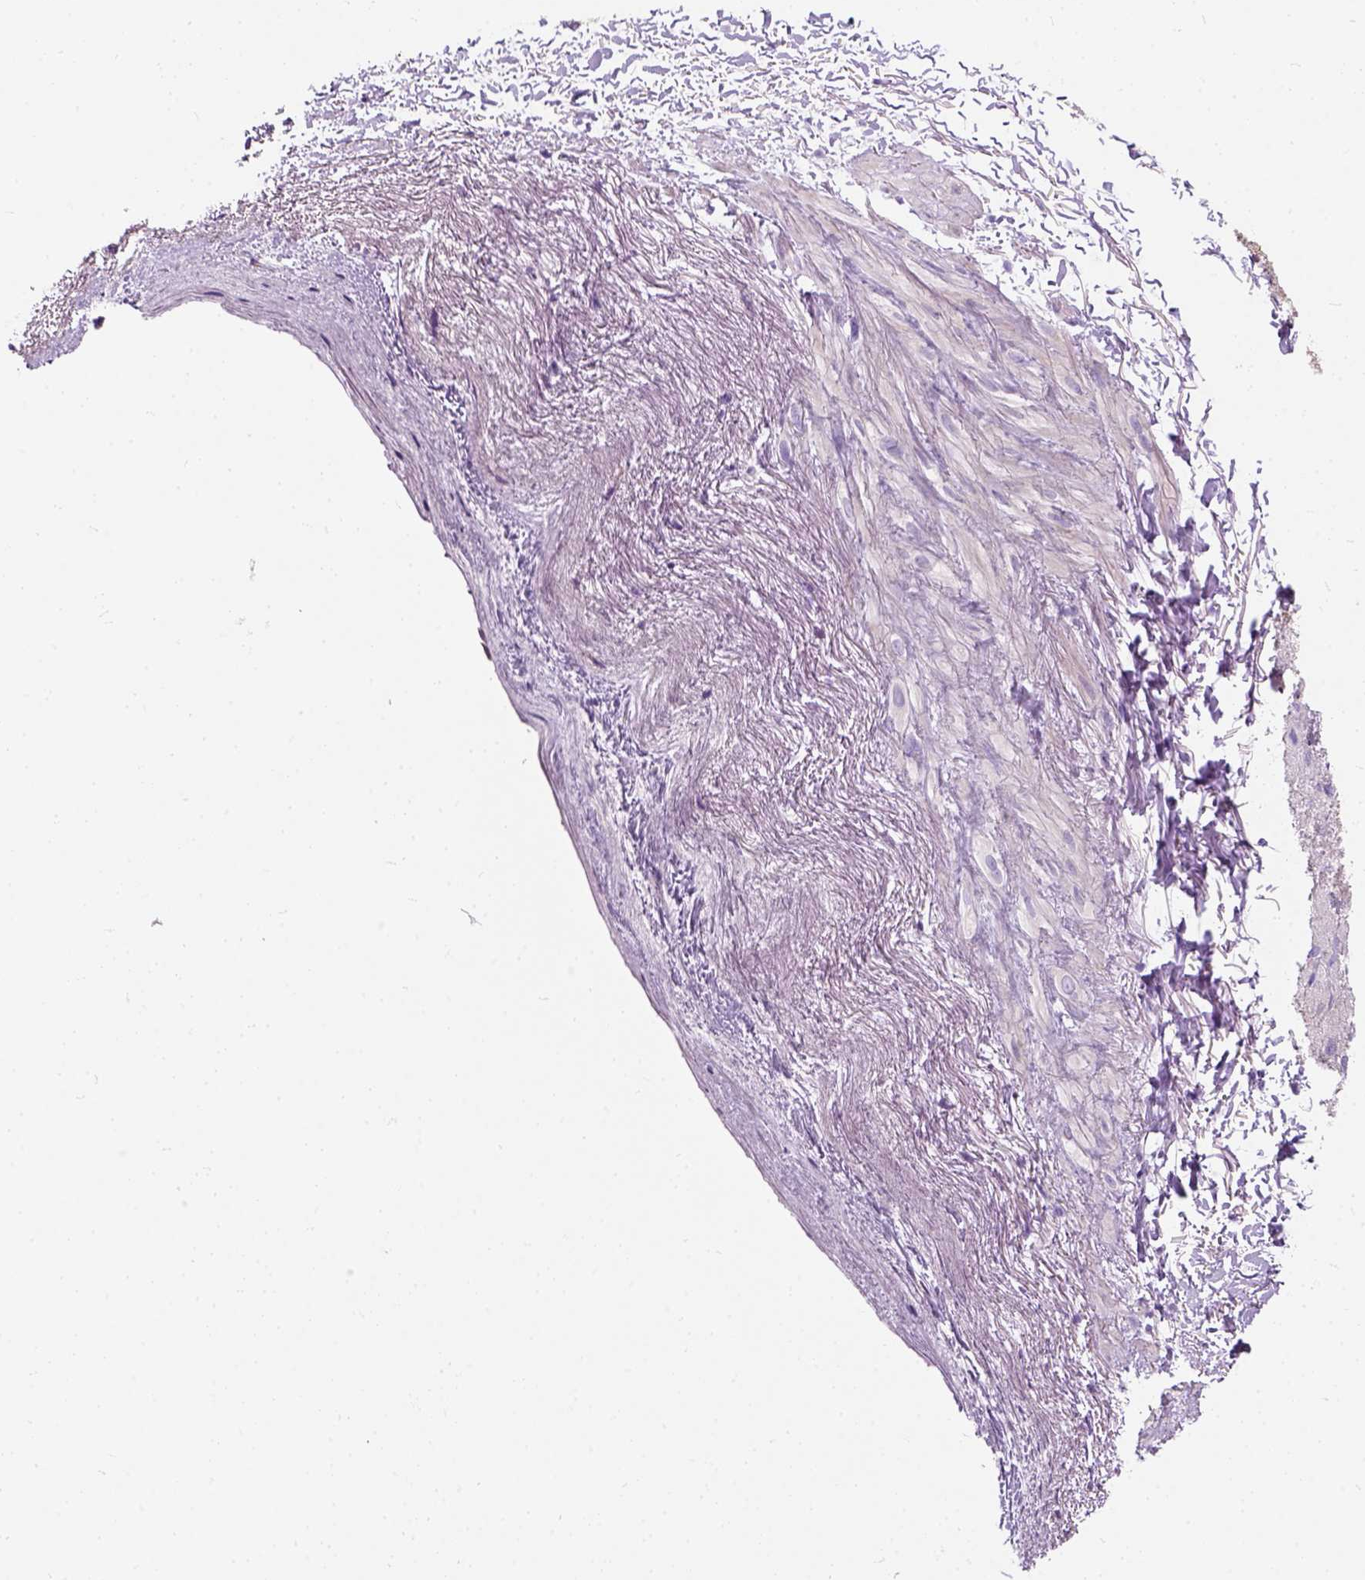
{"staining": {"intensity": "negative", "quantity": "none", "location": "none"}, "tissue": "heart muscle", "cell_type": "Cardiomyocytes", "image_type": "normal", "snomed": [{"axis": "morphology", "description": "Normal tissue, NOS"}, {"axis": "topography", "description": "Heart"}], "caption": "Benign heart muscle was stained to show a protein in brown. There is no significant staining in cardiomyocytes. Brightfield microscopy of immunohistochemistry stained with DAB (brown) and hematoxylin (blue), captured at high magnification.", "gene": "TRIM72", "patient": {"sex": "male", "age": 62}}